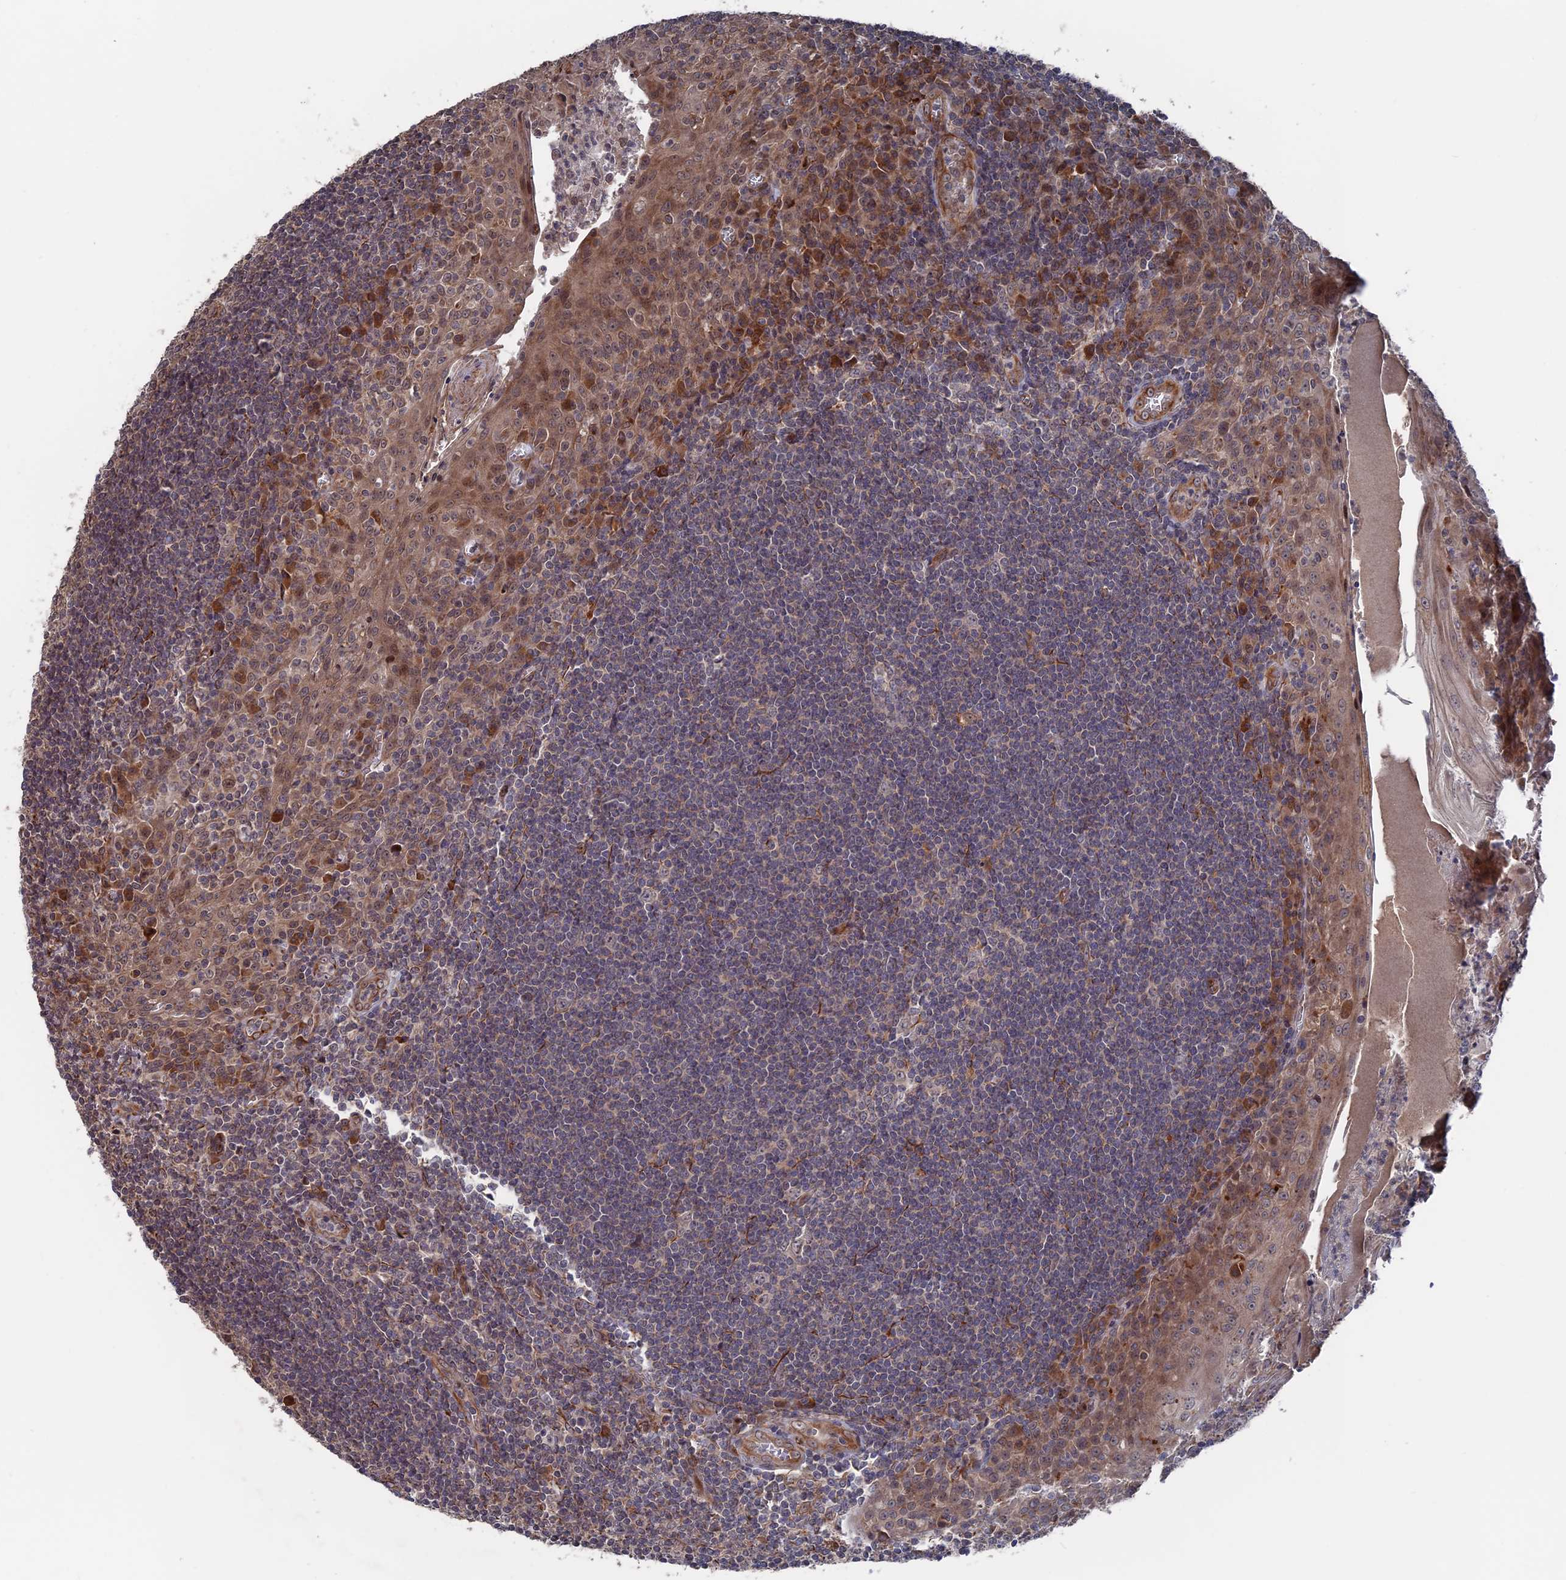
{"staining": {"intensity": "negative", "quantity": "none", "location": "none"}, "tissue": "tonsil", "cell_type": "Germinal center cells", "image_type": "normal", "snomed": [{"axis": "morphology", "description": "Normal tissue, NOS"}, {"axis": "topography", "description": "Tonsil"}], "caption": "This image is of normal tonsil stained with immunohistochemistry (IHC) to label a protein in brown with the nuclei are counter-stained blue. There is no staining in germinal center cells.", "gene": "PLA2G15", "patient": {"sex": "male", "age": 27}}